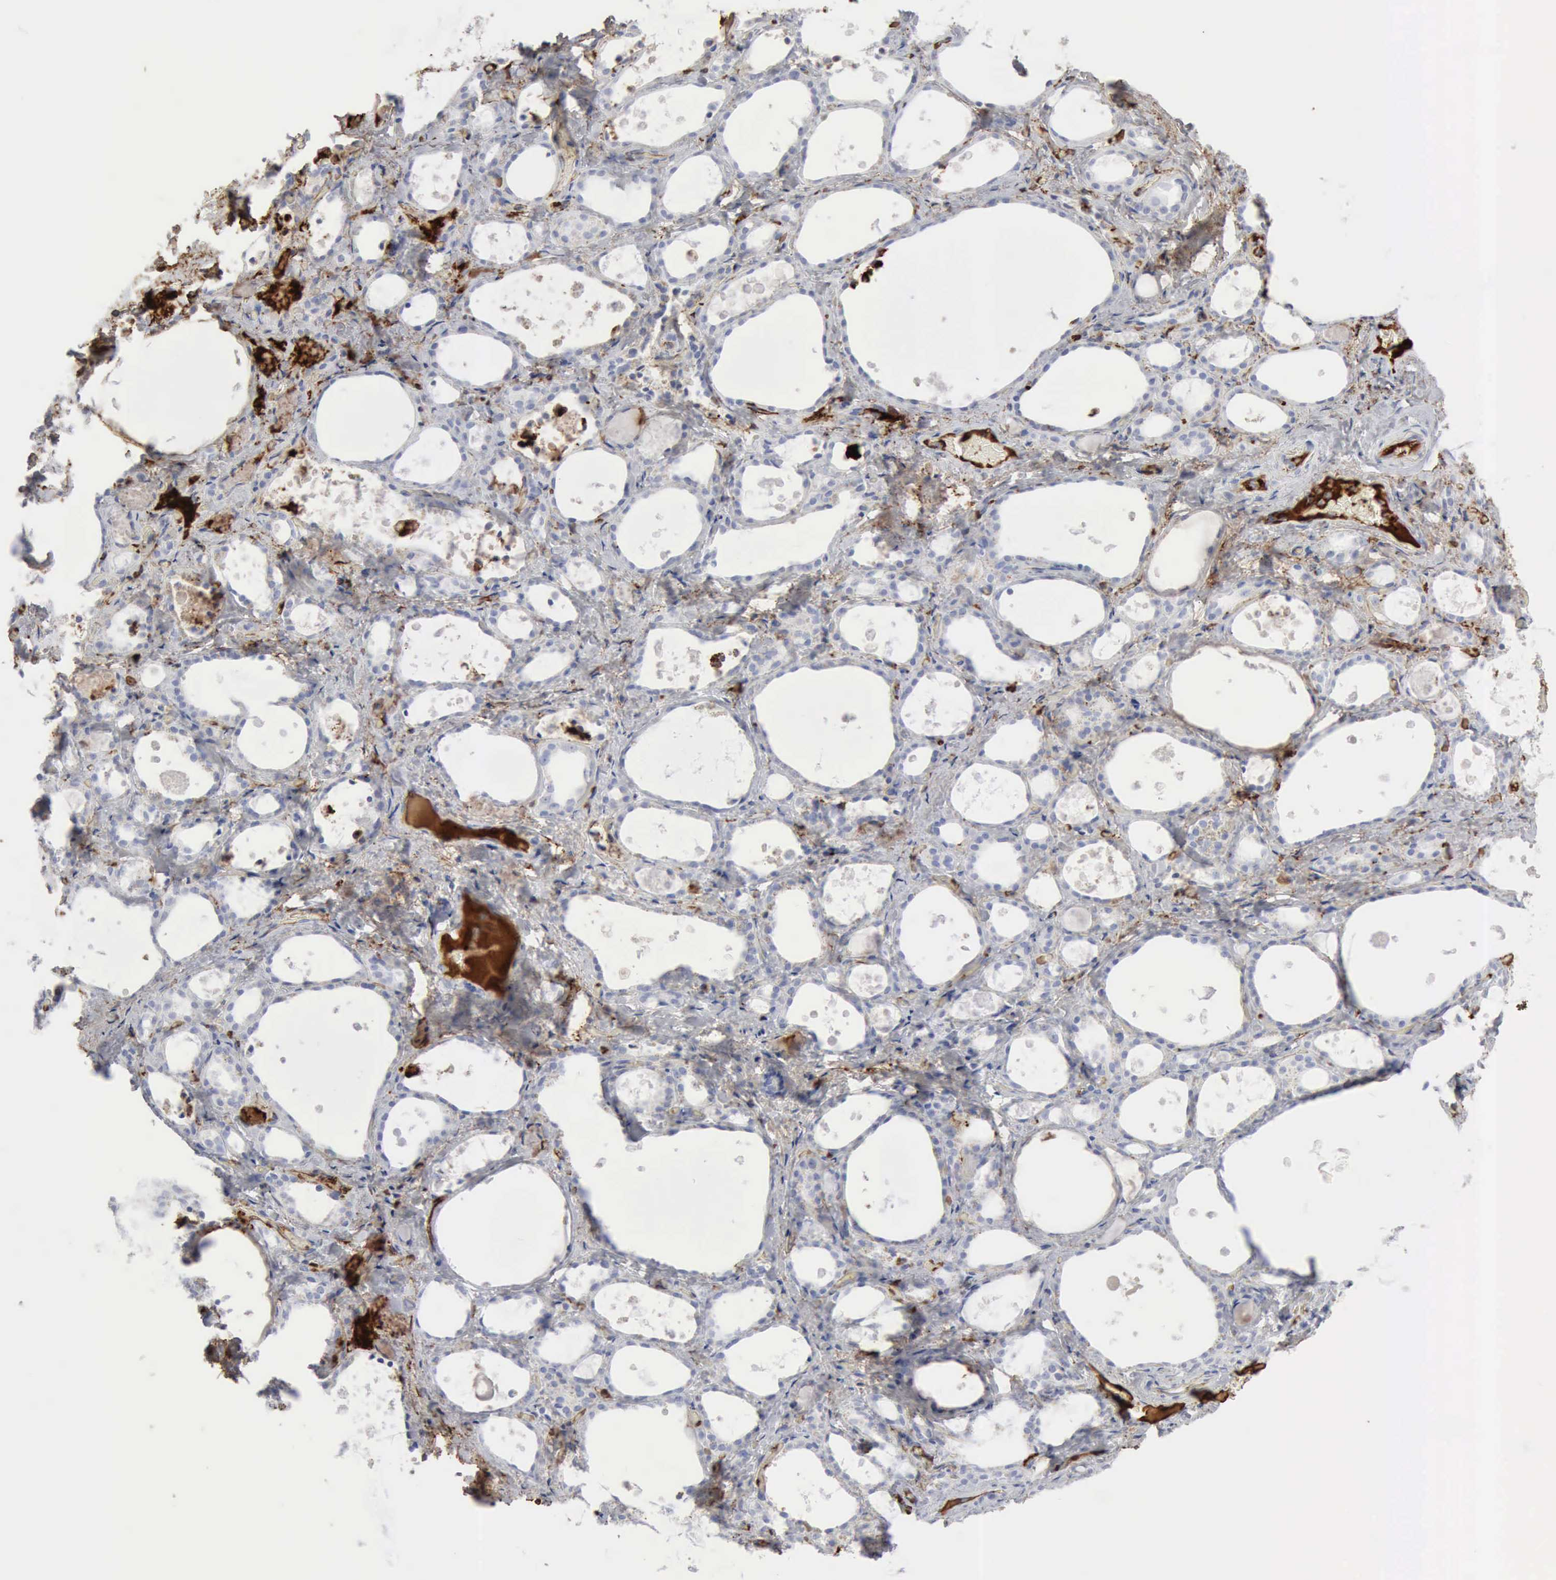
{"staining": {"intensity": "negative", "quantity": "none", "location": "none"}, "tissue": "thyroid gland", "cell_type": "Glandular cells", "image_type": "normal", "snomed": [{"axis": "morphology", "description": "Normal tissue, NOS"}, {"axis": "topography", "description": "Thyroid gland"}], "caption": "A high-resolution micrograph shows IHC staining of benign thyroid gland, which reveals no significant staining in glandular cells.", "gene": "C4BPA", "patient": {"sex": "female", "age": 75}}